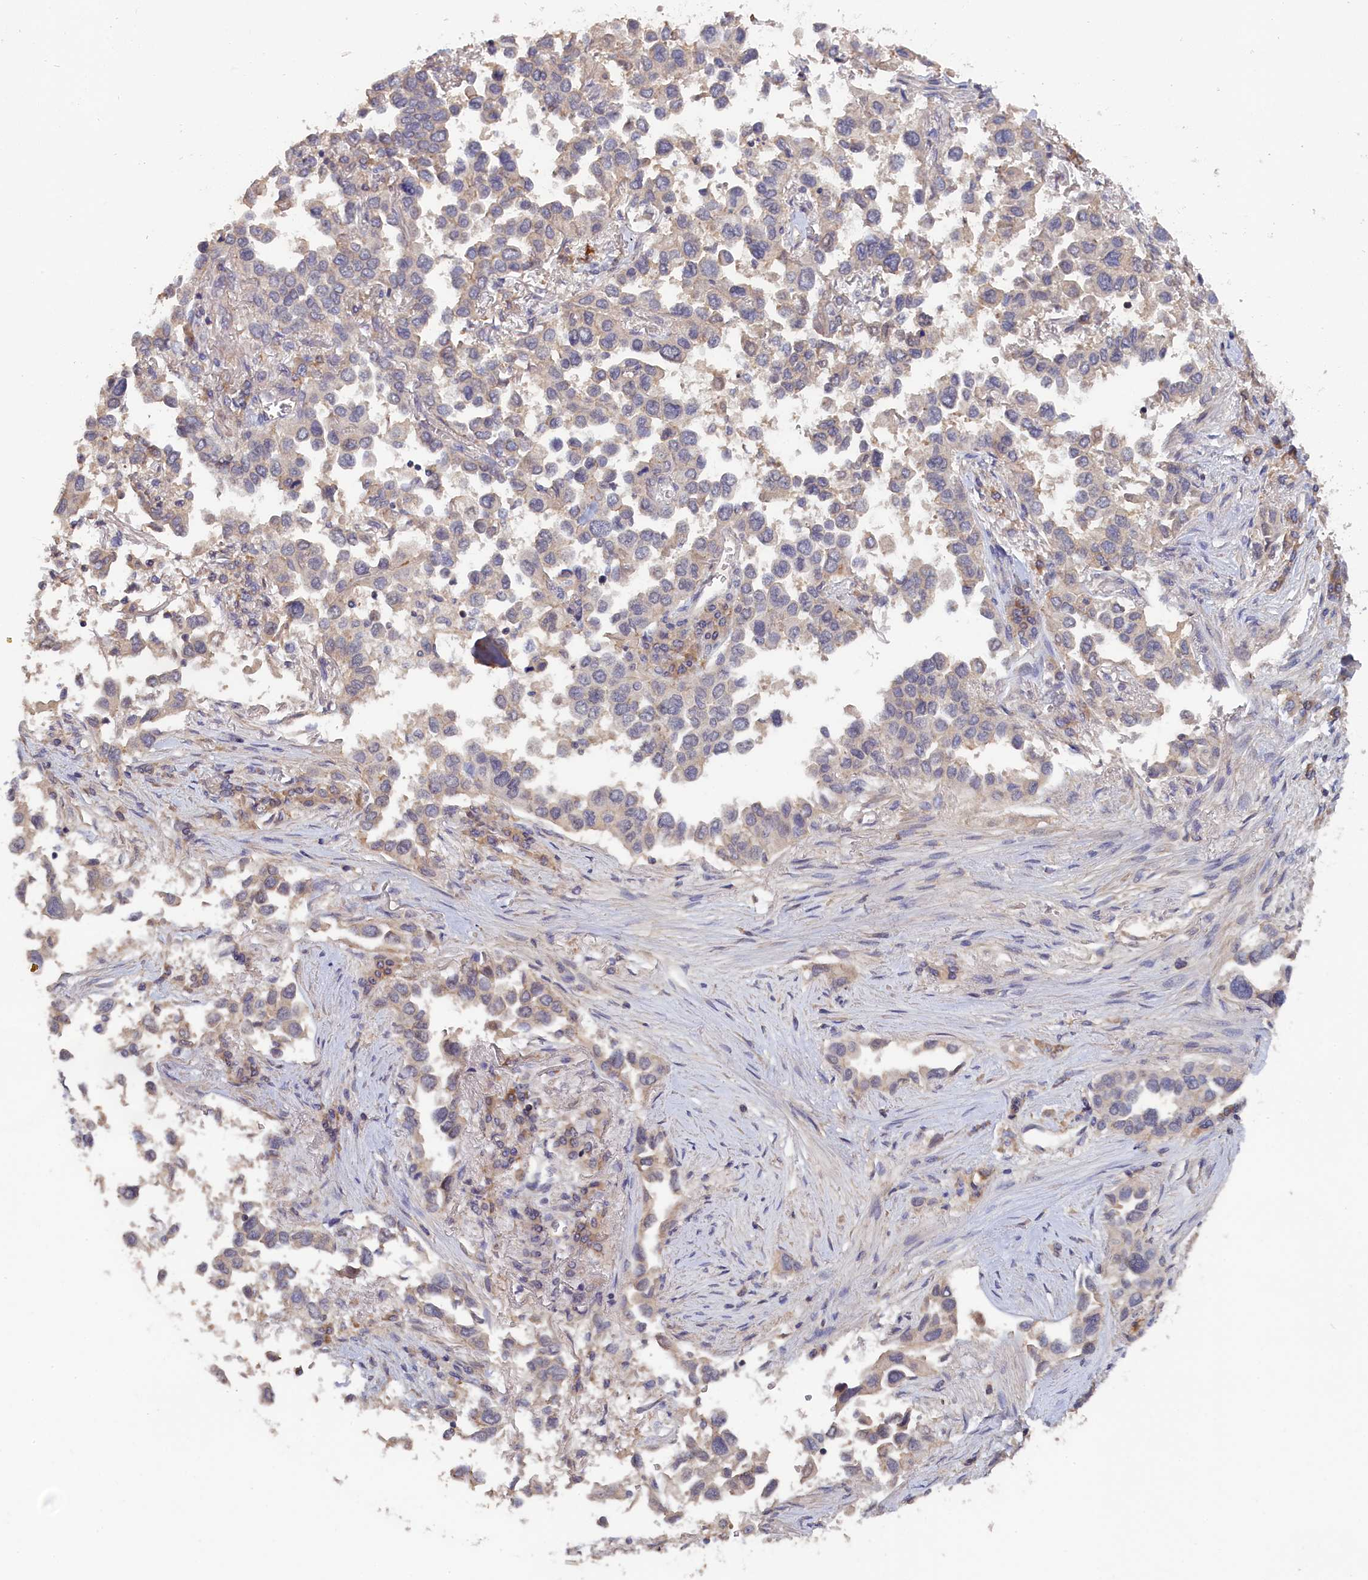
{"staining": {"intensity": "negative", "quantity": "none", "location": "none"}, "tissue": "lung cancer", "cell_type": "Tumor cells", "image_type": "cancer", "snomed": [{"axis": "morphology", "description": "Adenocarcinoma, NOS"}, {"axis": "topography", "description": "Lung"}], "caption": "An immunohistochemistry (IHC) photomicrograph of adenocarcinoma (lung) is shown. There is no staining in tumor cells of adenocarcinoma (lung). (DAB IHC visualized using brightfield microscopy, high magnification).", "gene": "CELF5", "patient": {"sex": "female", "age": 76}}